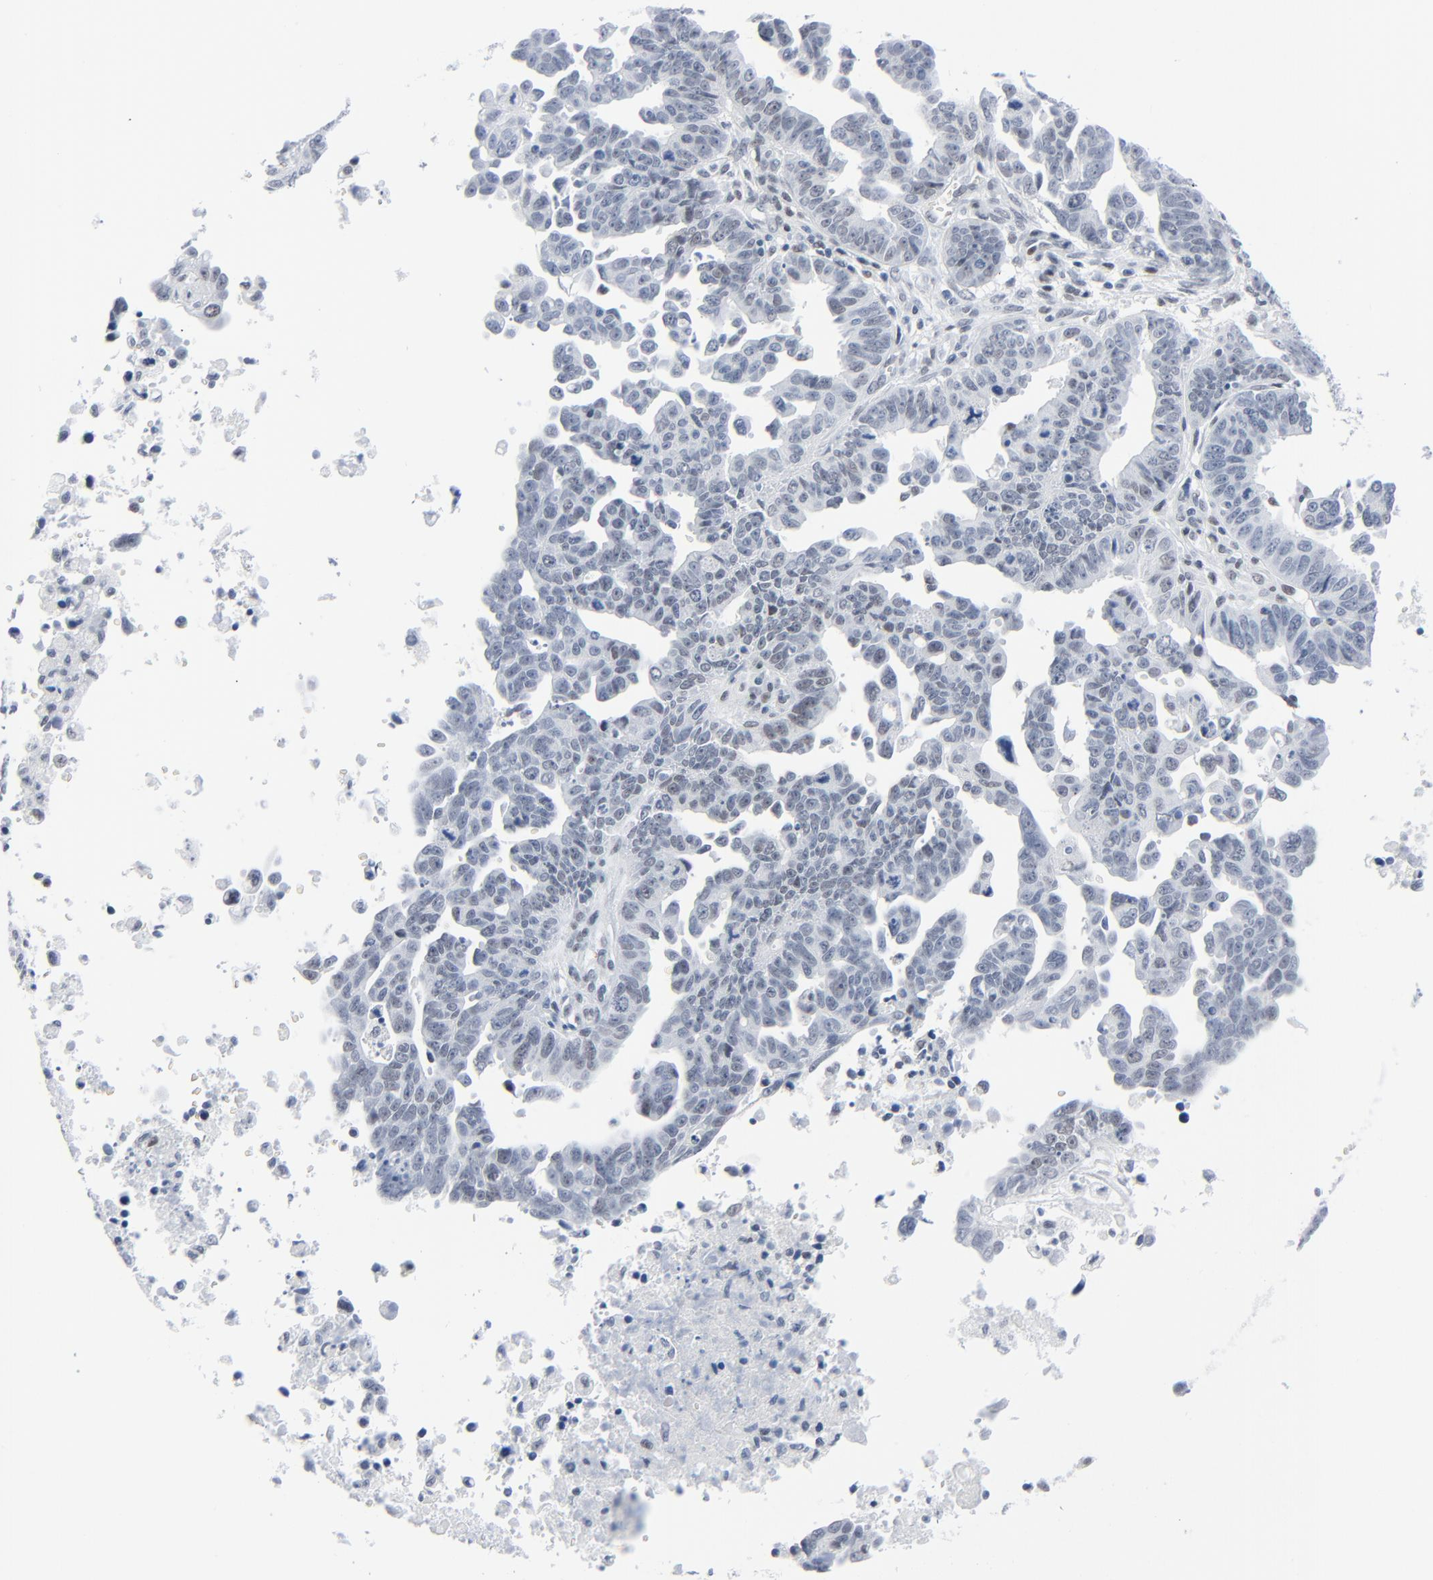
{"staining": {"intensity": "weak", "quantity": "25%-75%", "location": "nuclear"}, "tissue": "ovarian cancer", "cell_type": "Tumor cells", "image_type": "cancer", "snomed": [{"axis": "morphology", "description": "Carcinoma, endometroid"}, {"axis": "morphology", "description": "Cystadenocarcinoma, serous, NOS"}, {"axis": "topography", "description": "Ovary"}], "caption": "This image displays immunohistochemistry (IHC) staining of human ovarian serous cystadenocarcinoma, with low weak nuclear positivity in about 25%-75% of tumor cells.", "gene": "SIRT1", "patient": {"sex": "female", "age": 45}}